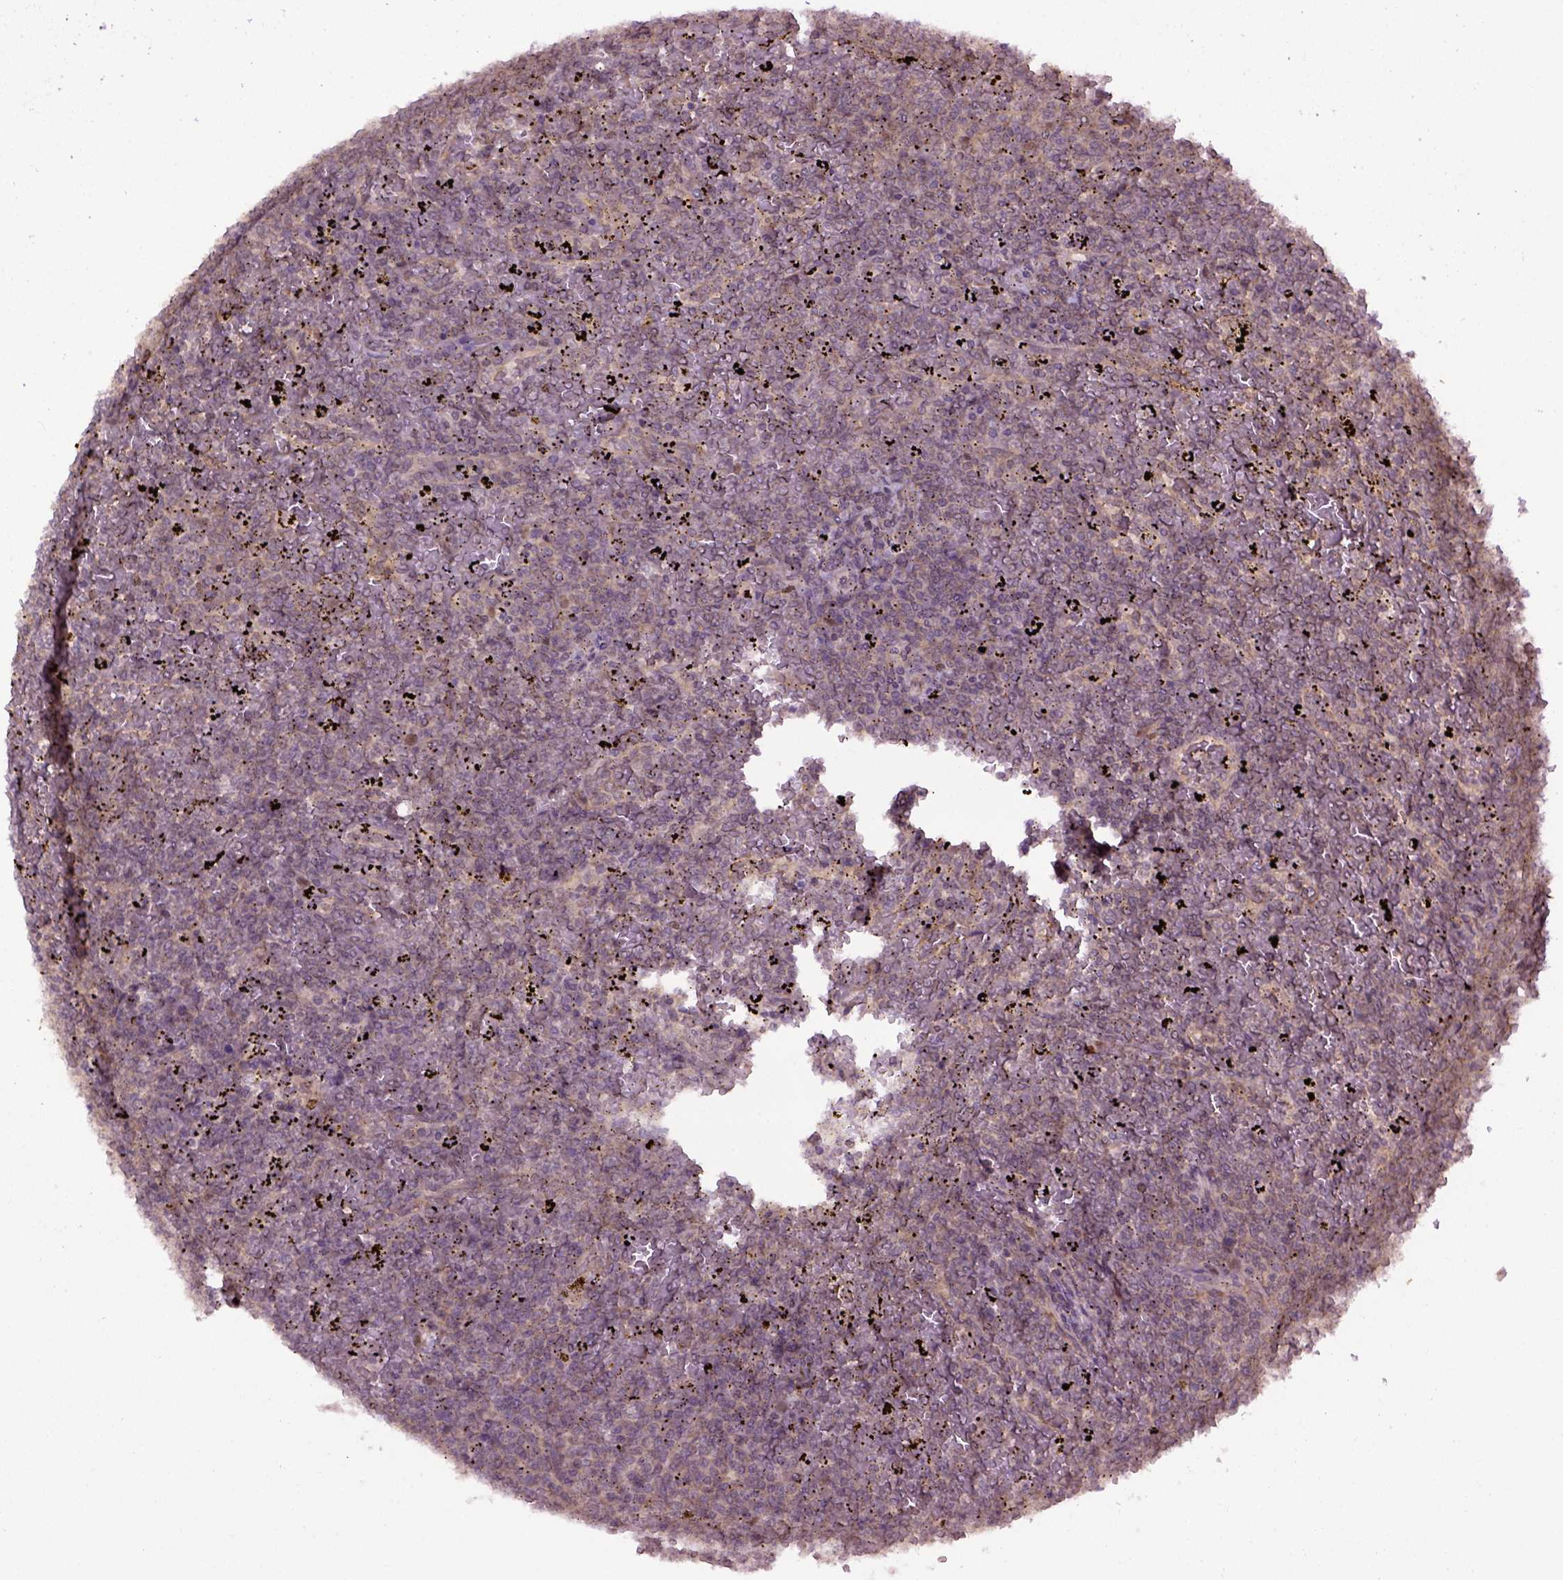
{"staining": {"intensity": "weak", "quantity": ">75%", "location": "cytoplasmic/membranous"}, "tissue": "lymphoma", "cell_type": "Tumor cells", "image_type": "cancer", "snomed": [{"axis": "morphology", "description": "Malignant lymphoma, non-Hodgkin's type, Low grade"}, {"axis": "topography", "description": "Spleen"}], "caption": "Immunohistochemical staining of human lymphoma displays weak cytoplasmic/membranous protein expression in about >75% of tumor cells. (DAB IHC, brown staining for protein, blue staining for nuclei).", "gene": "WDR48", "patient": {"sex": "female", "age": 77}}